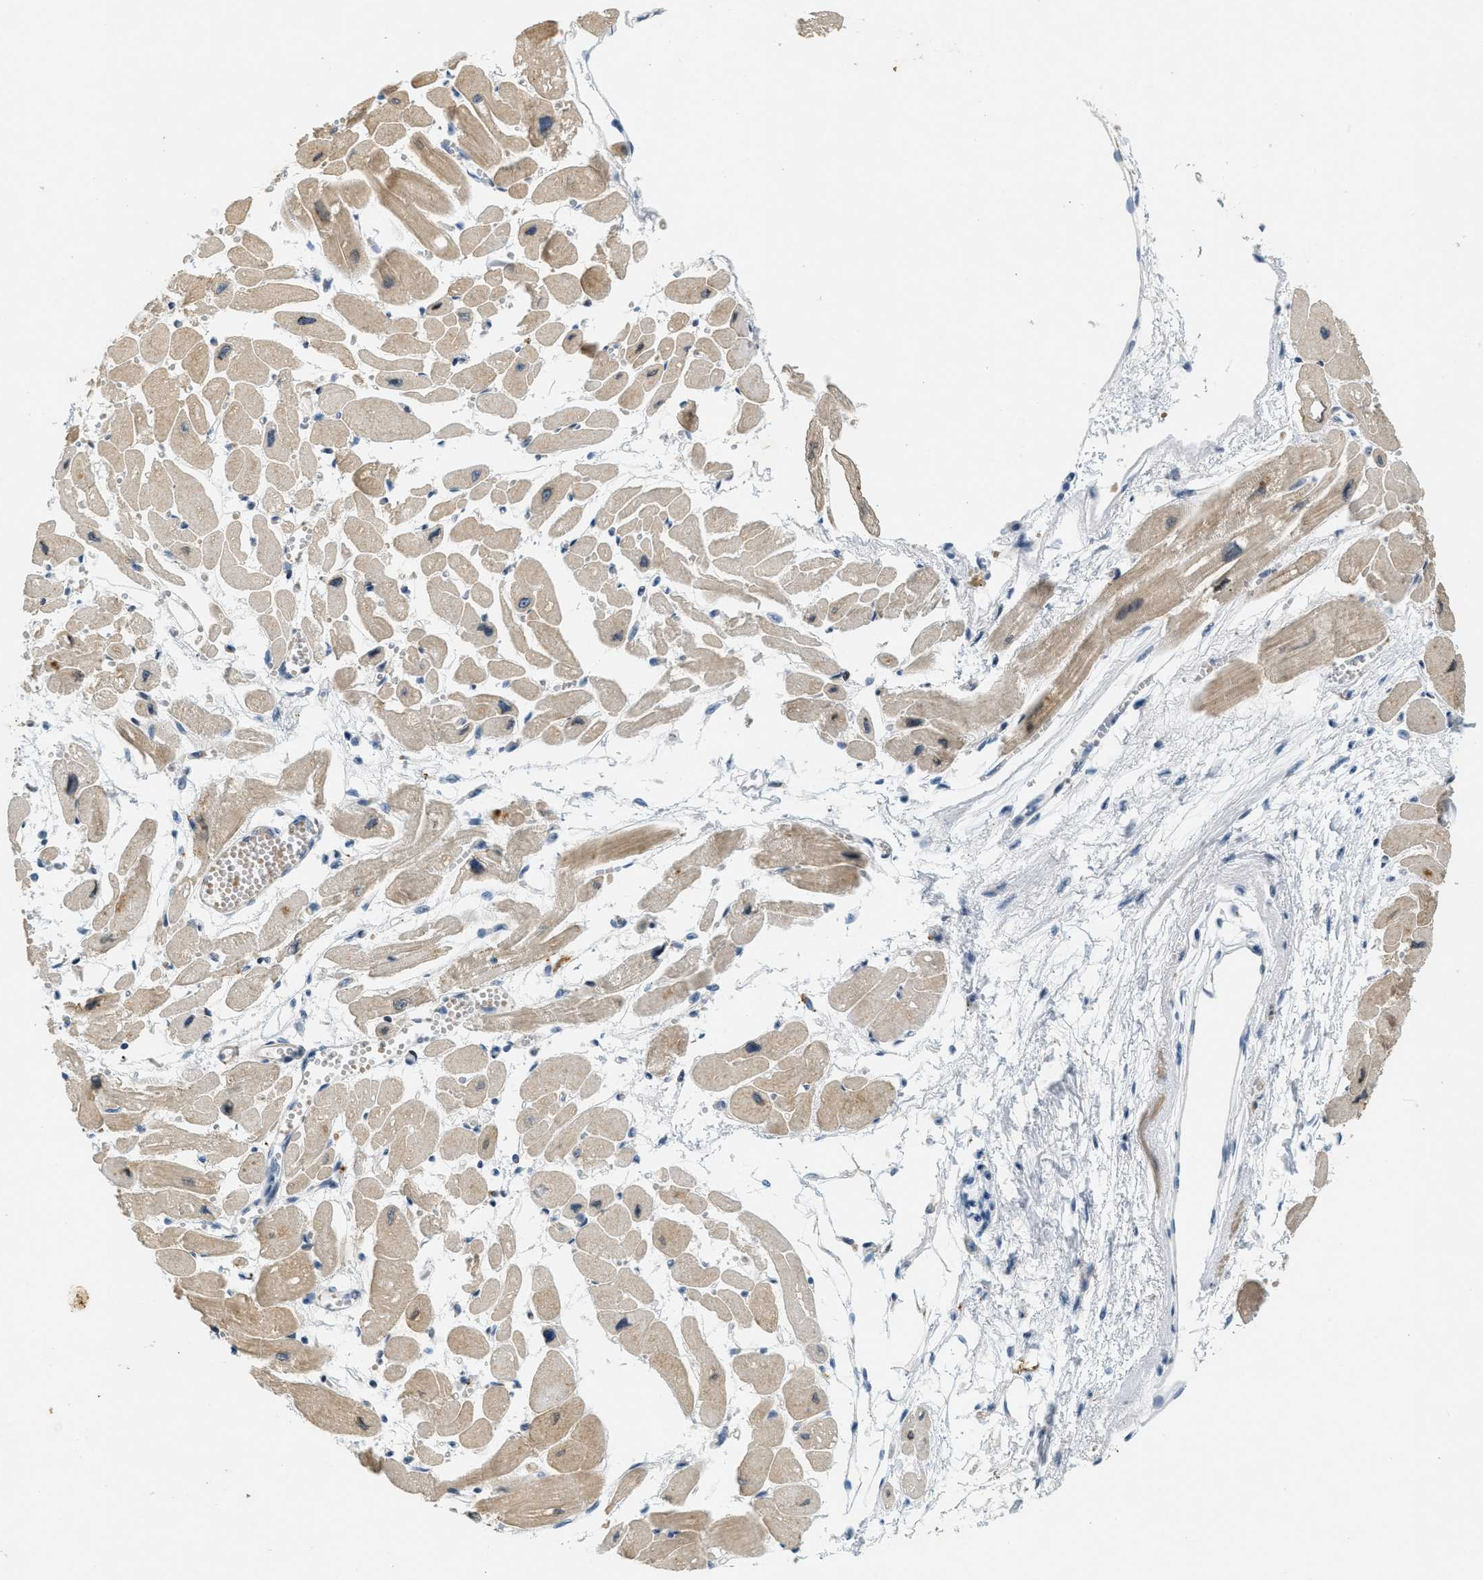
{"staining": {"intensity": "moderate", "quantity": ">75%", "location": "cytoplasmic/membranous"}, "tissue": "heart muscle", "cell_type": "Cardiomyocytes", "image_type": "normal", "snomed": [{"axis": "morphology", "description": "Normal tissue, NOS"}, {"axis": "topography", "description": "Heart"}], "caption": "Benign heart muscle reveals moderate cytoplasmic/membranous positivity in approximately >75% of cardiomyocytes, visualized by immunohistochemistry. Nuclei are stained in blue.", "gene": "DDX47", "patient": {"sex": "female", "age": 54}}